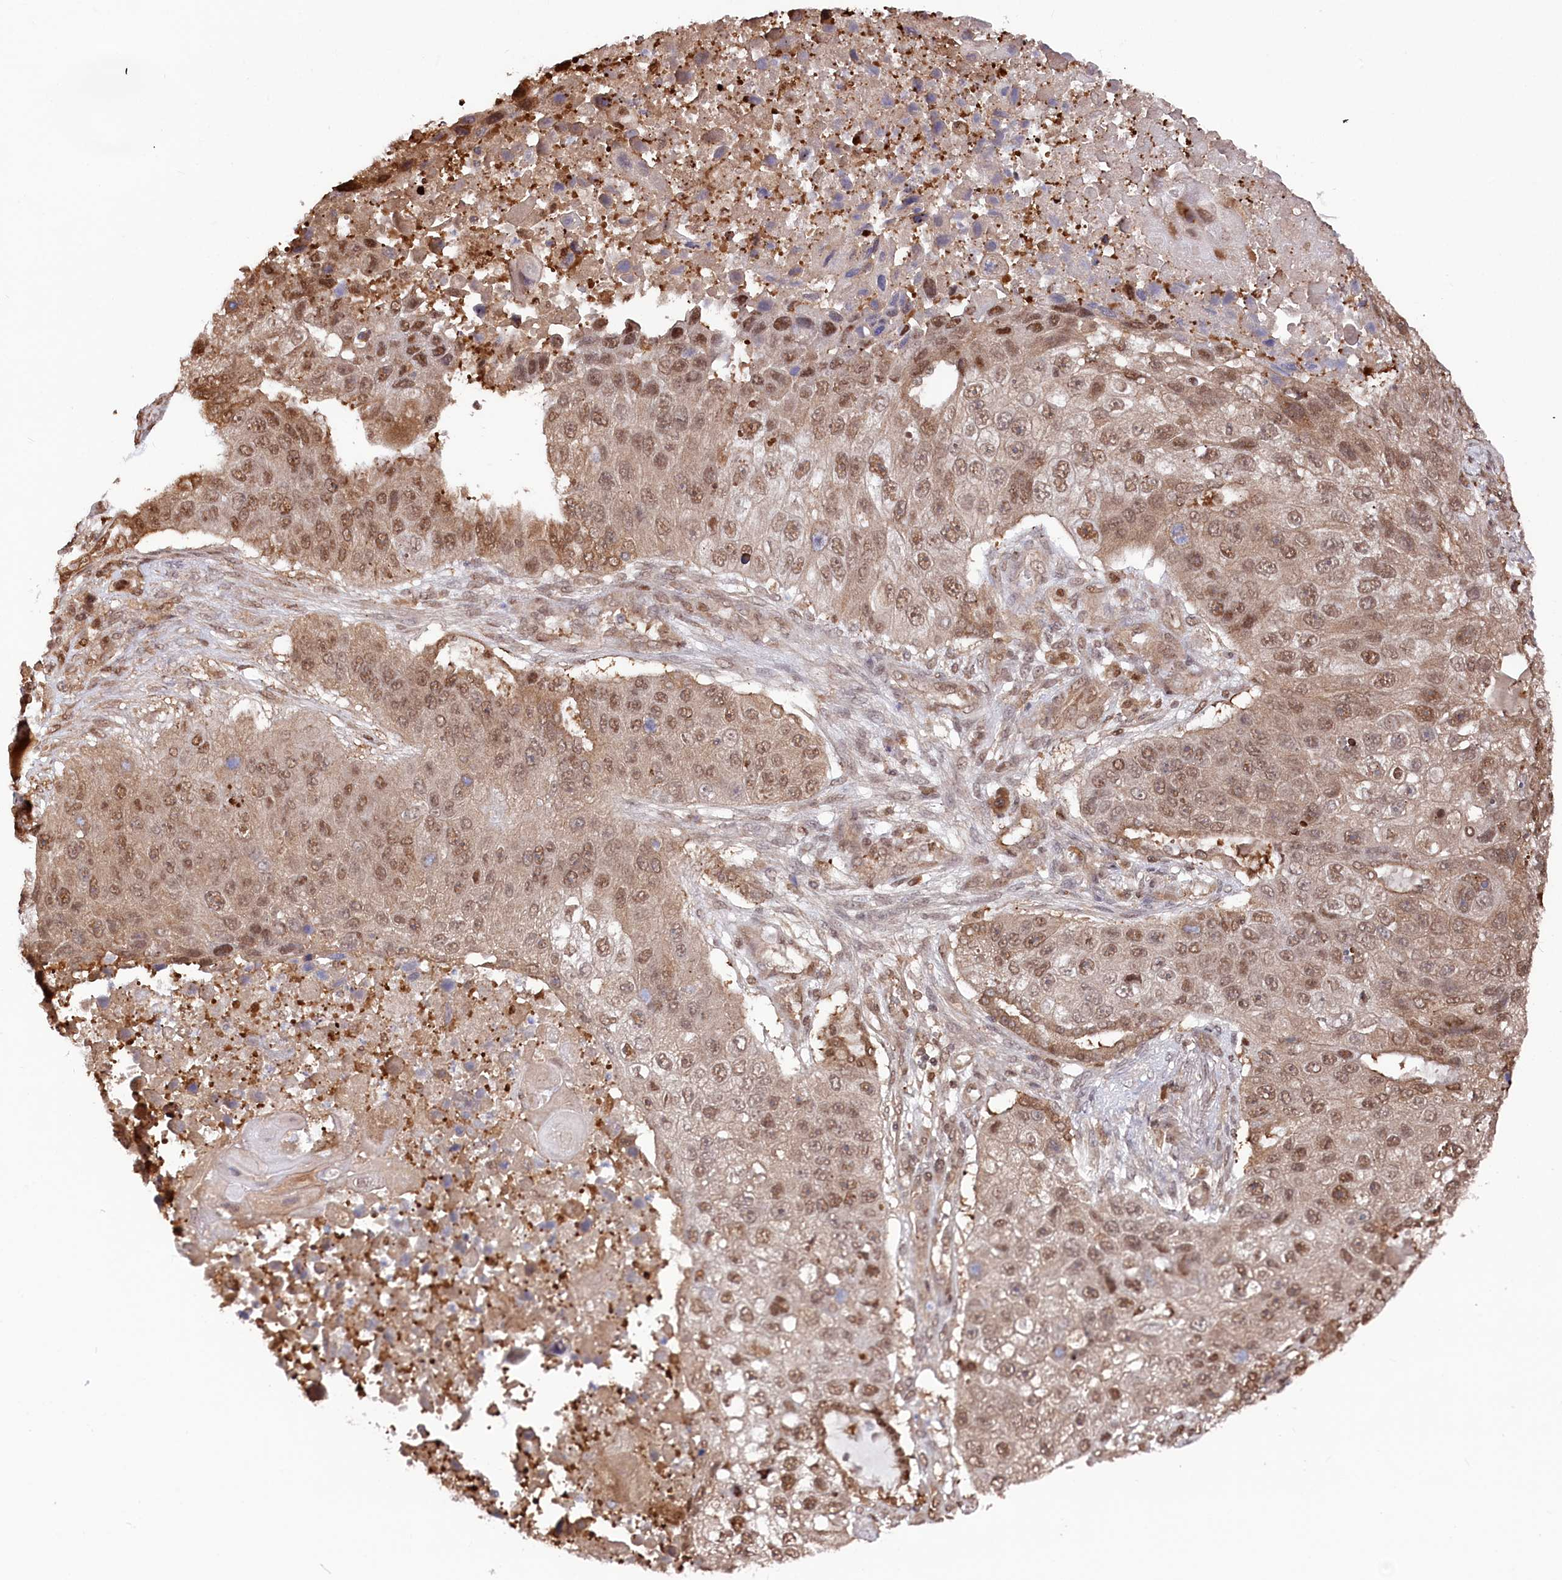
{"staining": {"intensity": "moderate", "quantity": ">75%", "location": "cytoplasmic/membranous,nuclear"}, "tissue": "lung cancer", "cell_type": "Tumor cells", "image_type": "cancer", "snomed": [{"axis": "morphology", "description": "Squamous cell carcinoma, NOS"}, {"axis": "topography", "description": "Lung"}], "caption": "Lung squamous cell carcinoma tissue reveals moderate cytoplasmic/membranous and nuclear expression in approximately >75% of tumor cells", "gene": "PSMA1", "patient": {"sex": "male", "age": 61}}